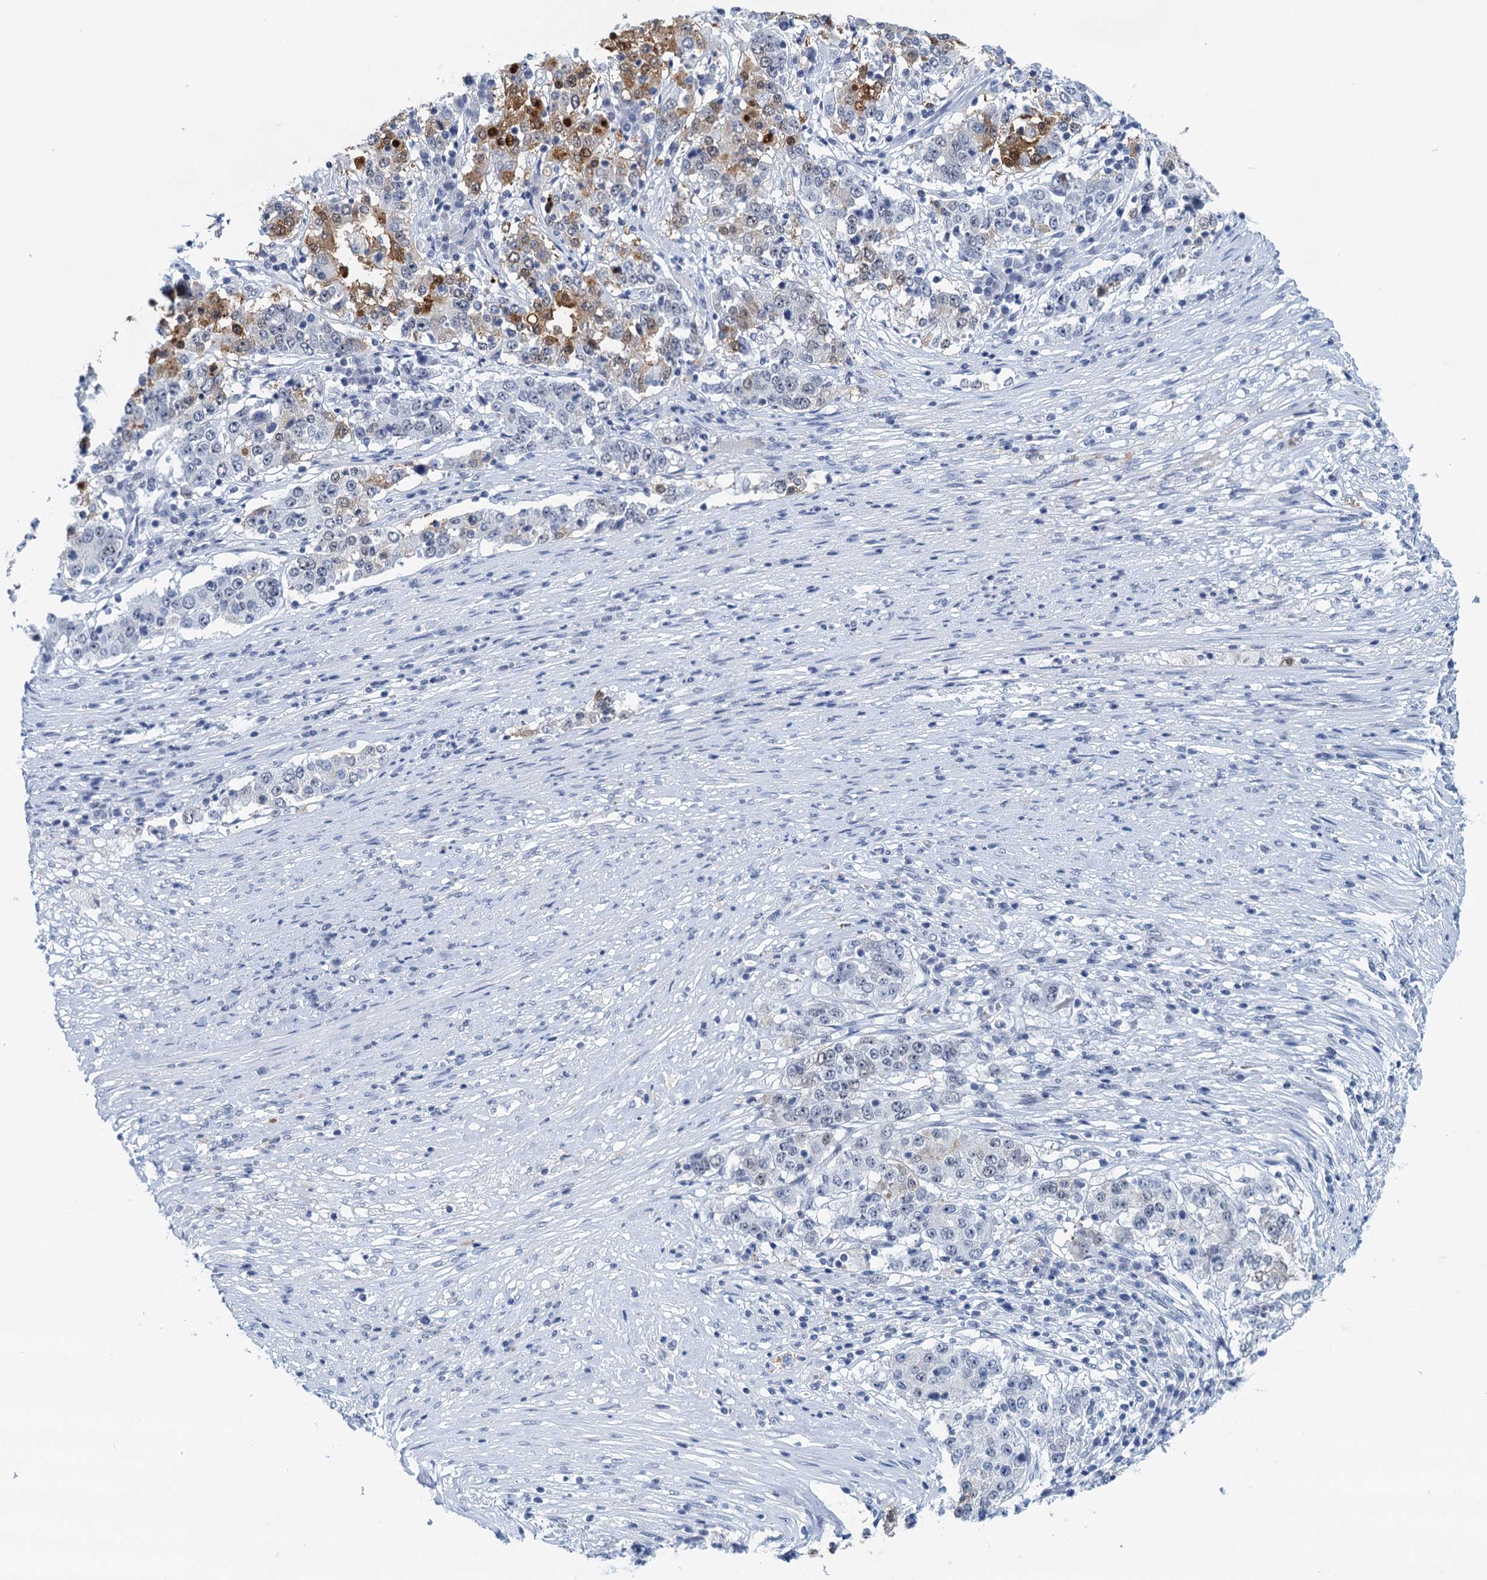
{"staining": {"intensity": "moderate", "quantity": "<25%", "location": "cytoplasmic/membranous"}, "tissue": "stomach cancer", "cell_type": "Tumor cells", "image_type": "cancer", "snomed": [{"axis": "morphology", "description": "Adenocarcinoma, NOS"}, {"axis": "topography", "description": "Stomach"}], "caption": "Protein staining shows moderate cytoplasmic/membranous expression in about <25% of tumor cells in stomach cancer (adenocarcinoma).", "gene": "EPS8L1", "patient": {"sex": "male", "age": 59}}